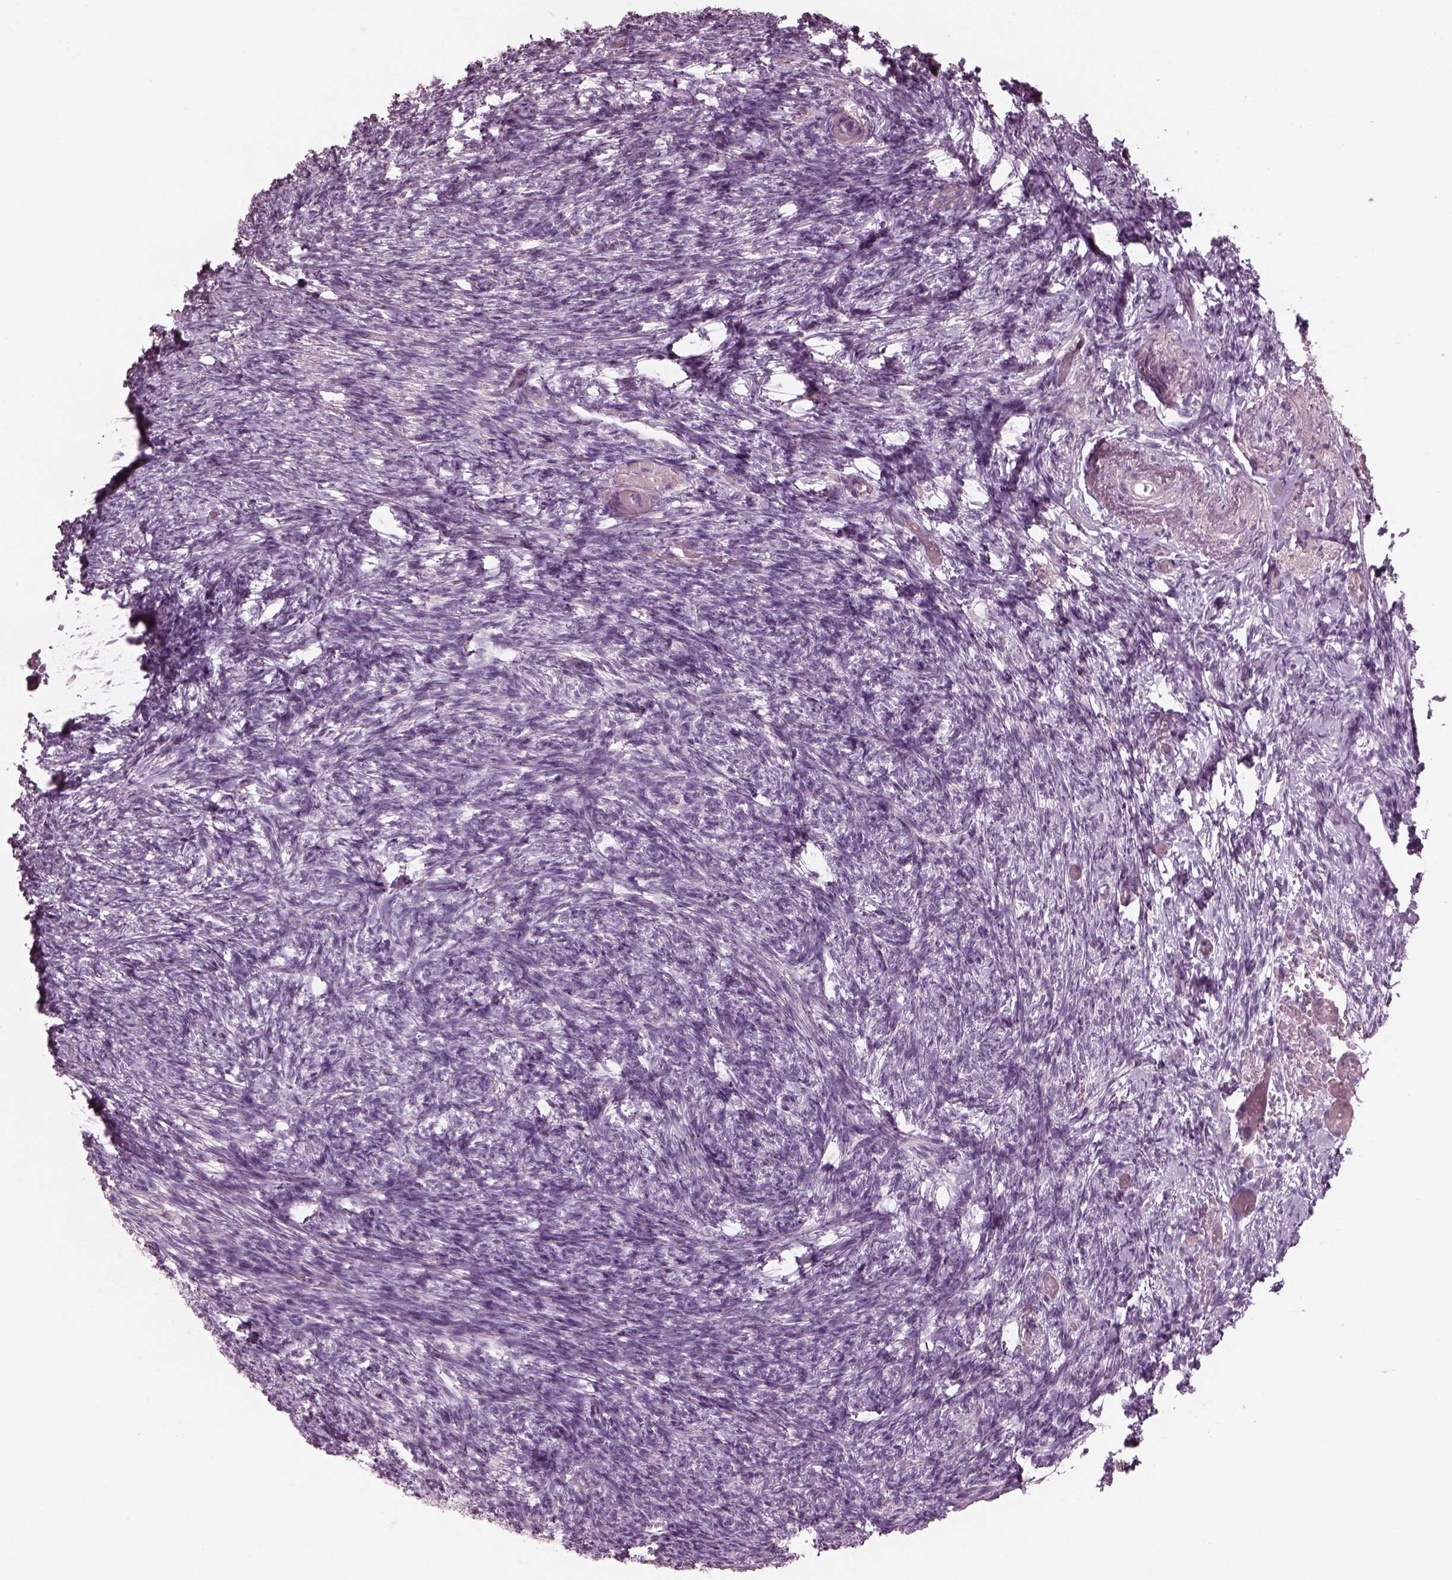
{"staining": {"intensity": "negative", "quantity": "none", "location": "none"}, "tissue": "ovary", "cell_type": "Ovarian stroma cells", "image_type": "normal", "snomed": [{"axis": "morphology", "description": "Normal tissue, NOS"}, {"axis": "topography", "description": "Ovary"}], "caption": "A high-resolution image shows immunohistochemistry (IHC) staining of normal ovary, which demonstrates no significant expression in ovarian stroma cells.", "gene": "RSPH9", "patient": {"sex": "female", "age": 72}}